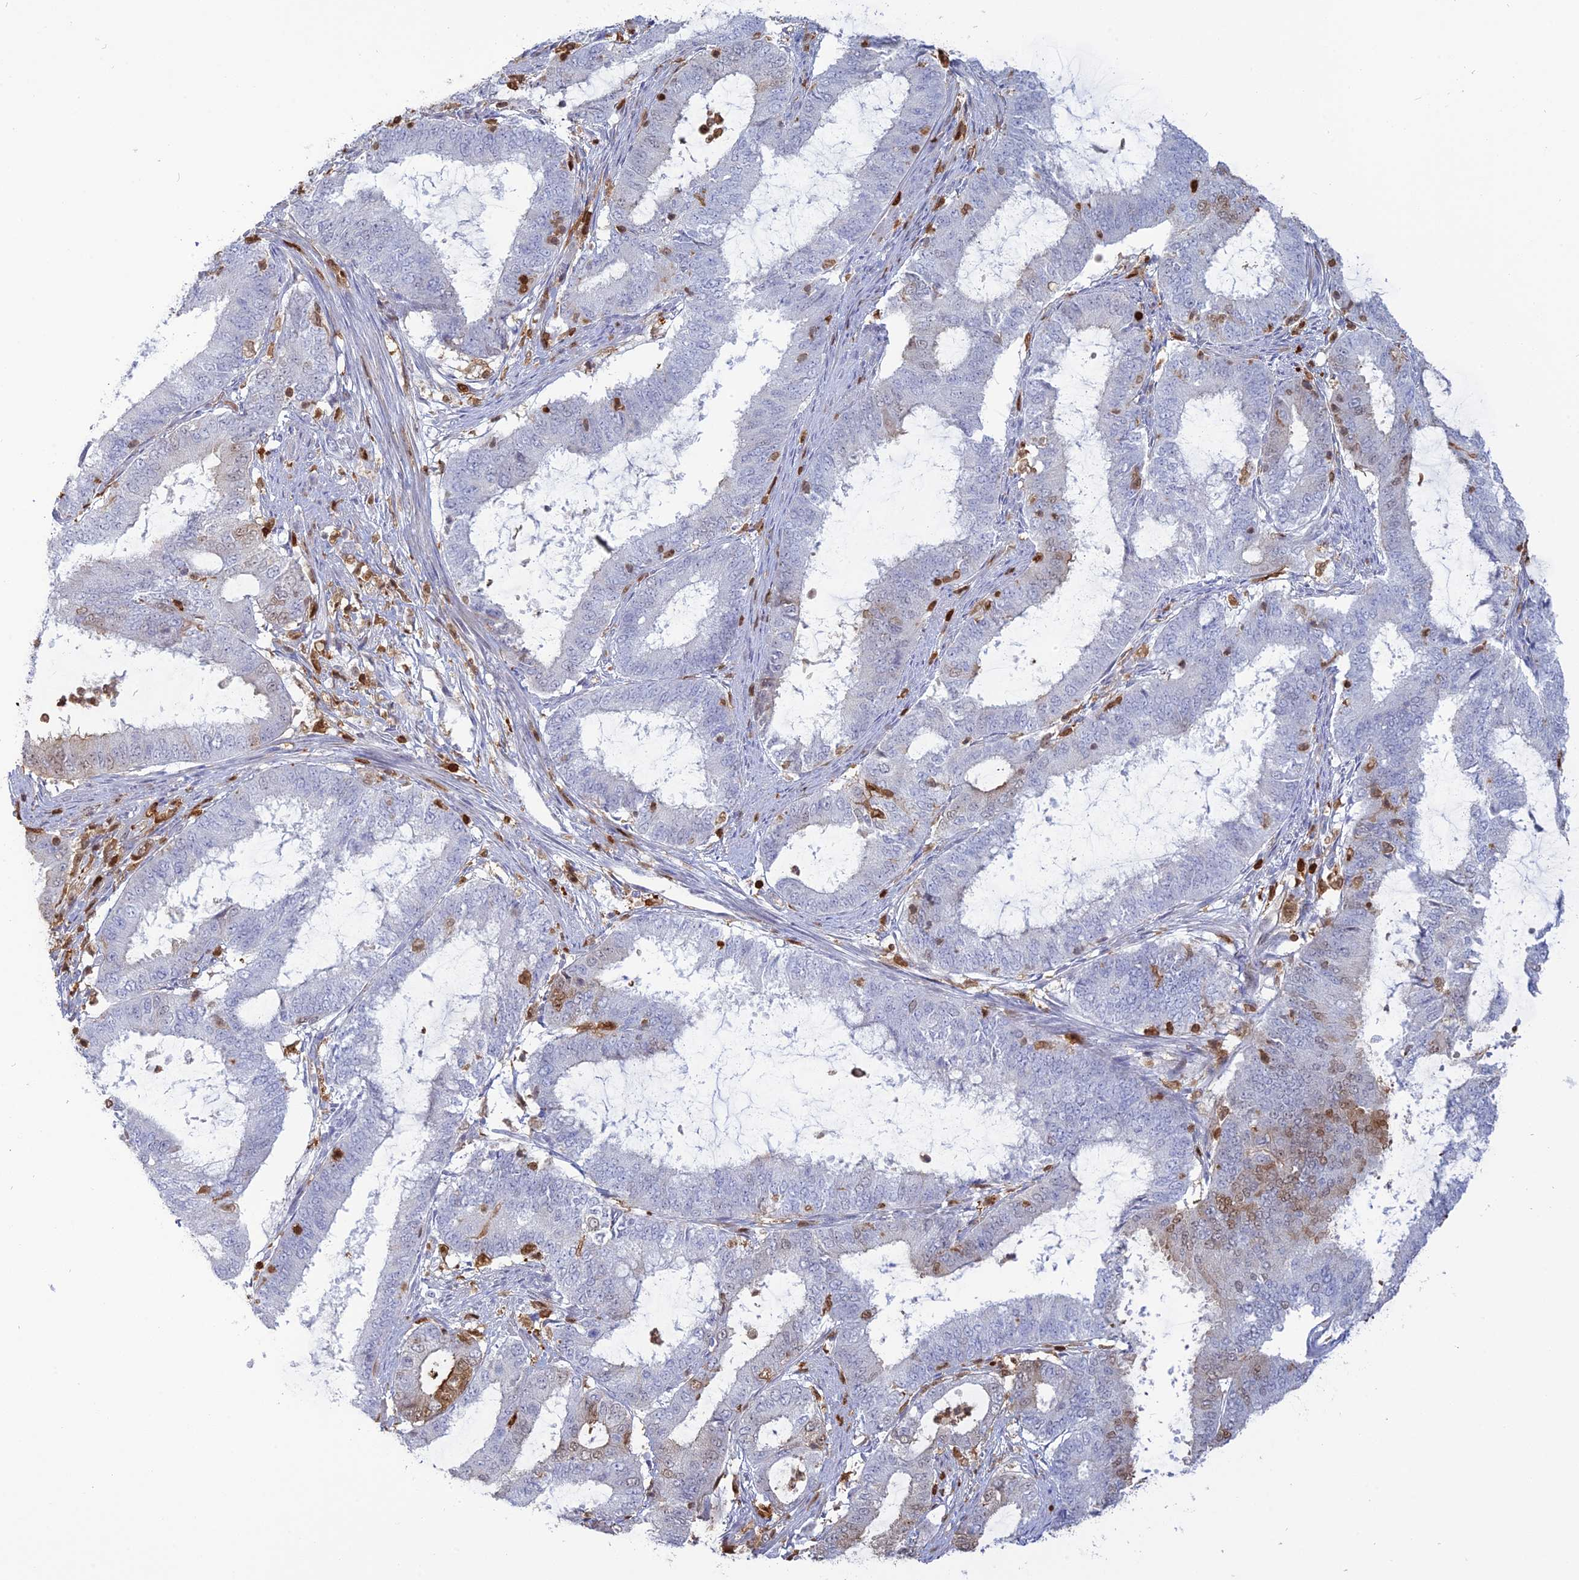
{"staining": {"intensity": "negative", "quantity": "none", "location": "none"}, "tissue": "endometrial cancer", "cell_type": "Tumor cells", "image_type": "cancer", "snomed": [{"axis": "morphology", "description": "Adenocarcinoma, NOS"}, {"axis": "topography", "description": "Endometrium"}], "caption": "High power microscopy photomicrograph of an immunohistochemistry (IHC) photomicrograph of endometrial cancer, revealing no significant expression in tumor cells. The staining is performed using DAB (3,3'-diaminobenzidine) brown chromogen with nuclei counter-stained in using hematoxylin.", "gene": "PGBD4", "patient": {"sex": "female", "age": 51}}